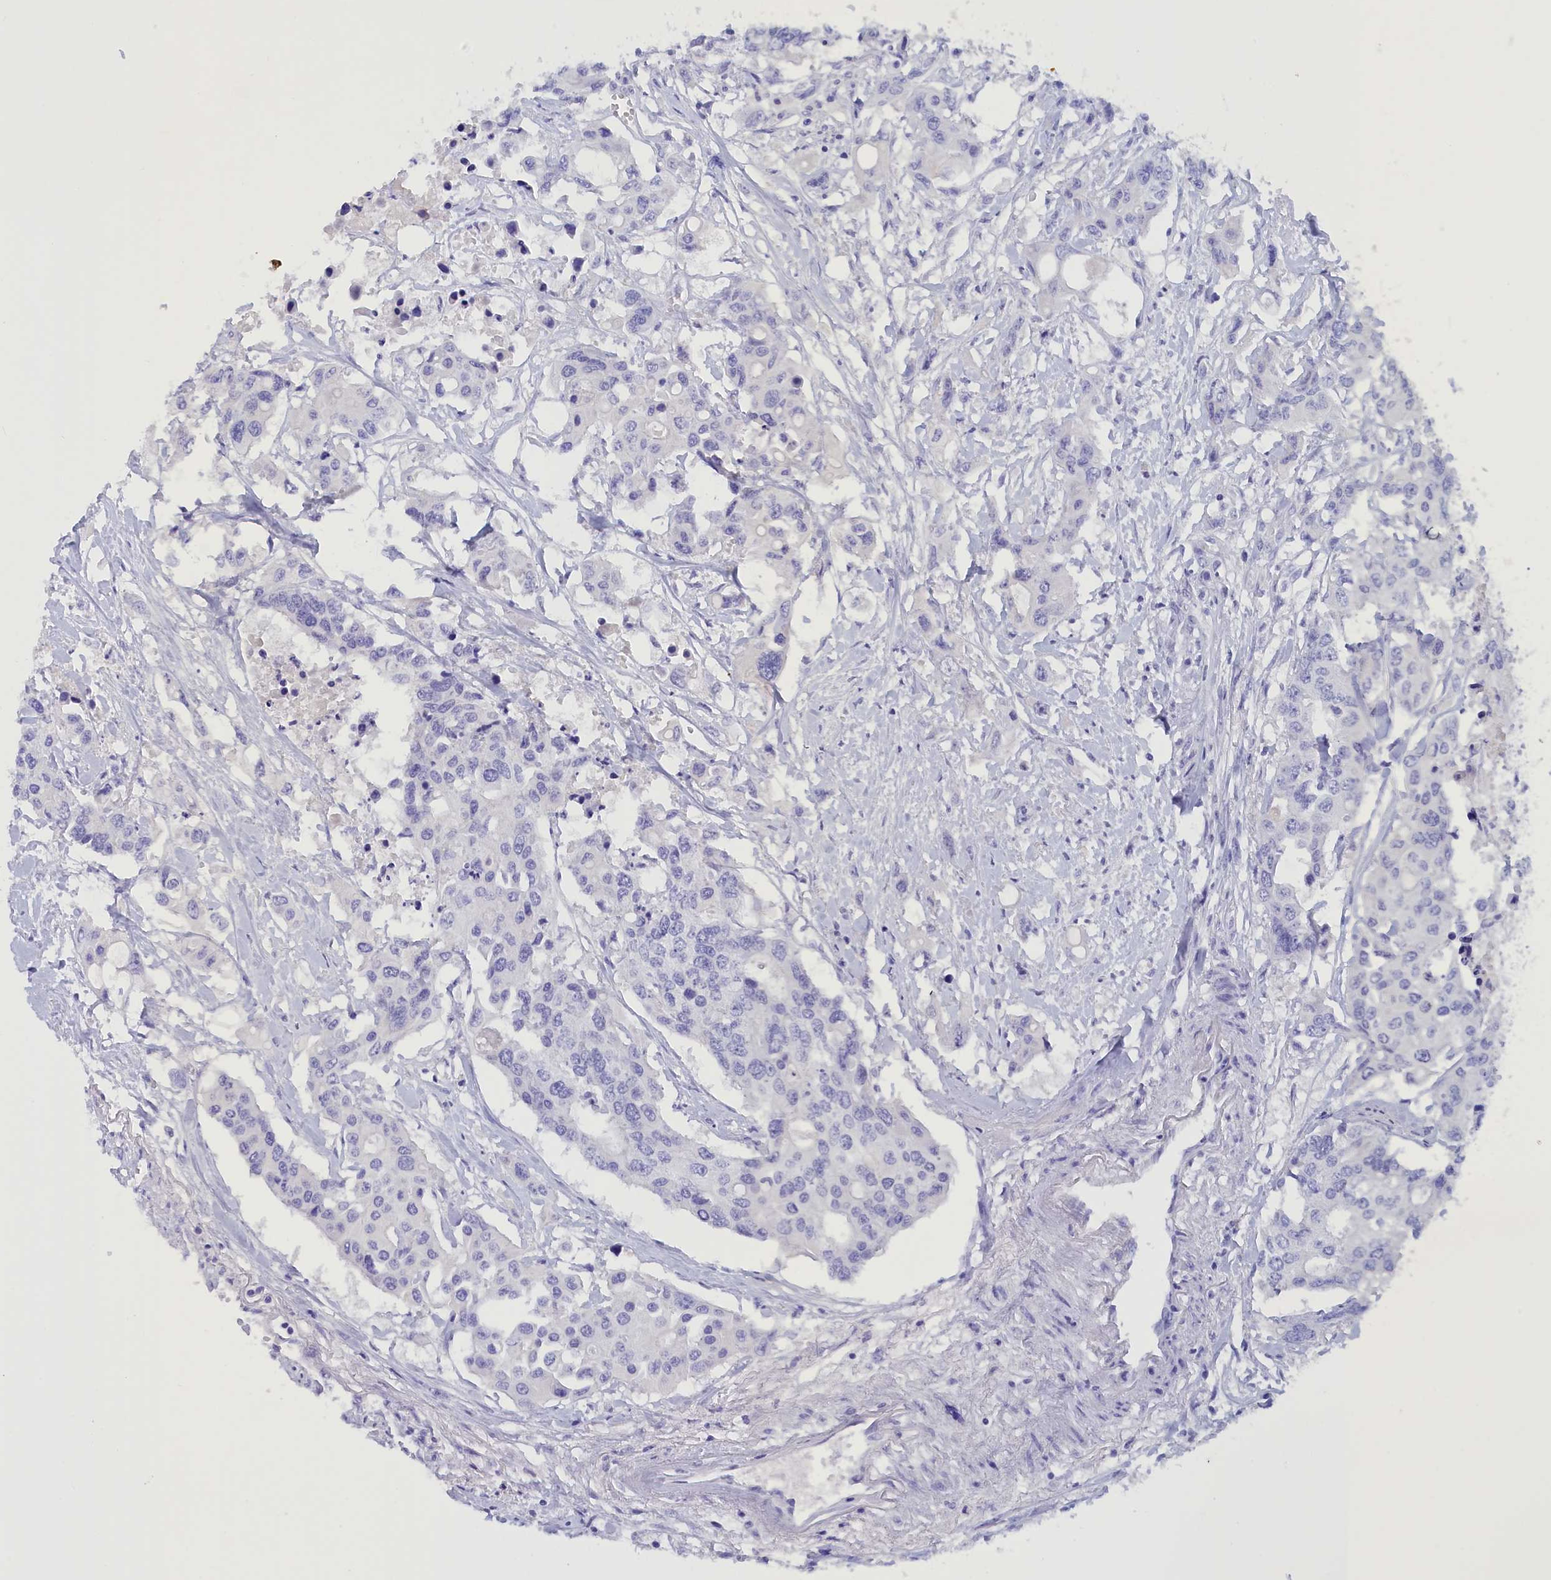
{"staining": {"intensity": "negative", "quantity": "none", "location": "none"}, "tissue": "colorectal cancer", "cell_type": "Tumor cells", "image_type": "cancer", "snomed": [{"axis": "morphology", "description": "Adenocarcinoma, NOS"}, {"axis": "topography", "description": "Colon"}], "caption": "This is an immunohistochemistry (IHC) micrograph of colorectal adenocarcinoma. There is no expression in tumor cells.", "gene": "PROK2", "patient": {"sex": "male", "age": 77}}